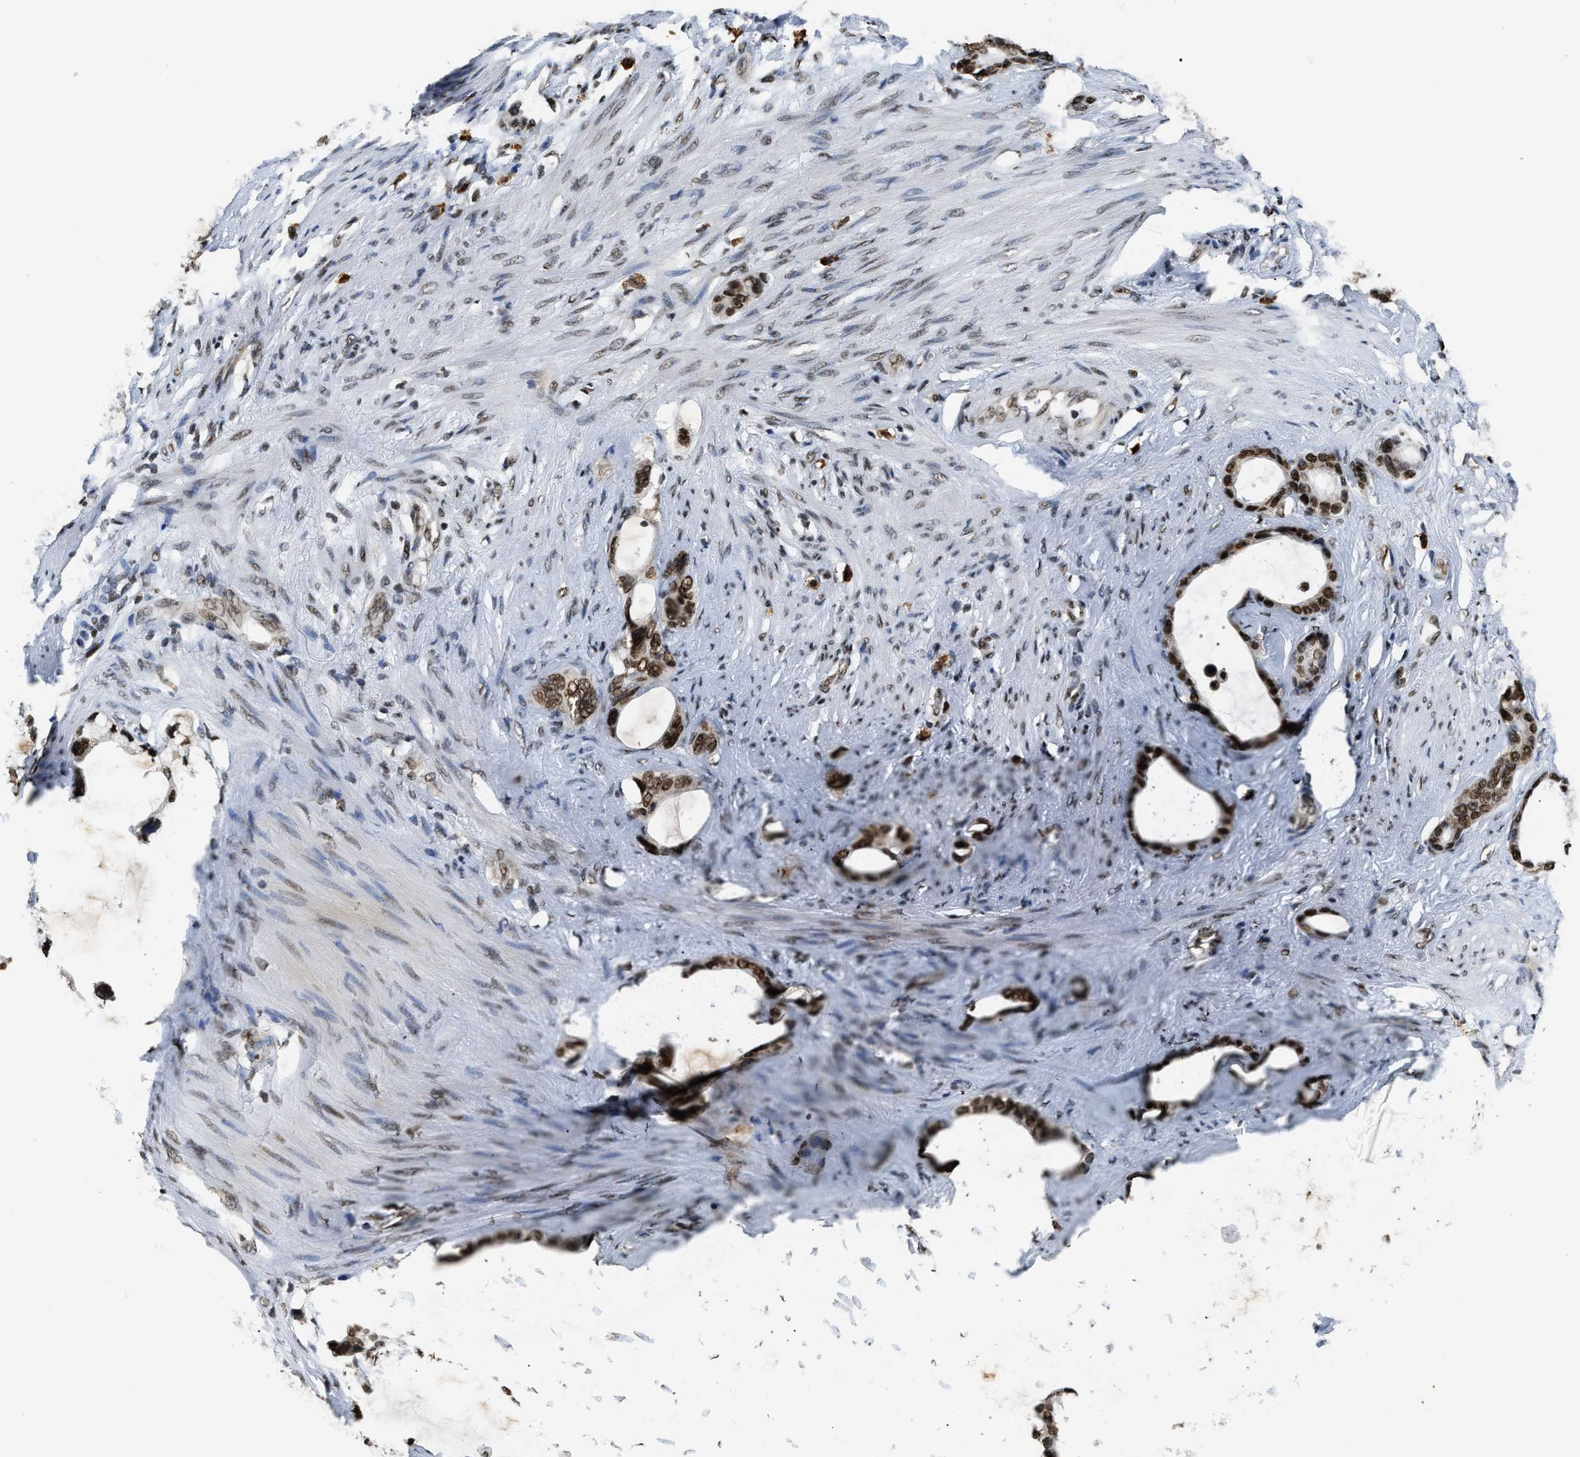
{"staining": {"intensity": "strong", "quantity": ">75%", "location": "nuclear"}, "tissue": "stomach cancer", "cell_type": "Tumor cells", "image_type": "cancer", "snomed": [{"axis": "morphology", "description": "Adenocarcinoma, NOS"}, {"axis": "topography", "description": "Stomach"}], "caption": "A high amount of strong nuclear expression is identified in about >75% of tumor cells in stomach adenocarcinoma tissue. Nuclei are stained in blue.", "gene": "CCNDBP1", "patient": {"sex": "female", "age": 75}}